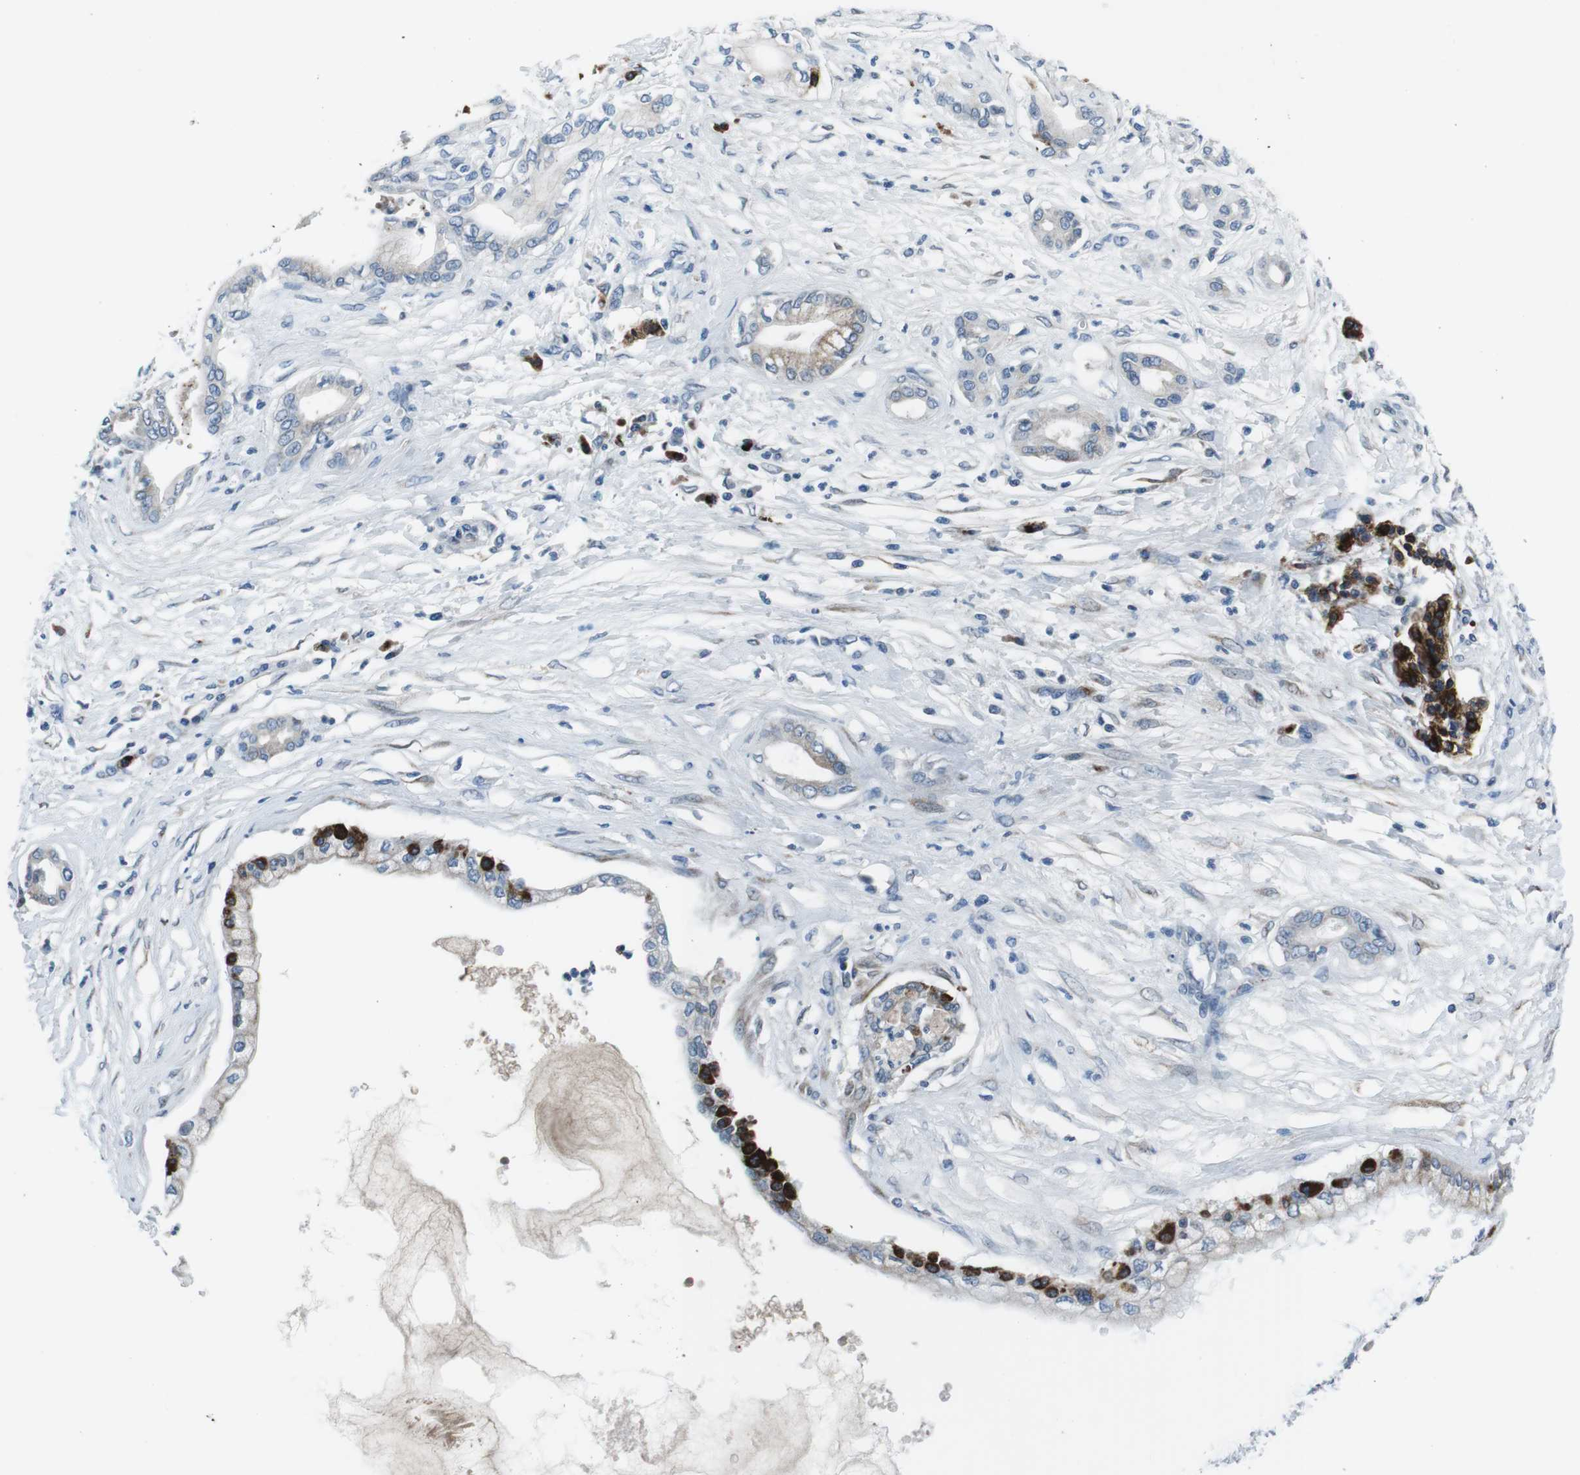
{"staining": {"intensity": "negative", "quantity": "none", "location": "none"}, "tissue": "pancreatic cancer", "cell_type": "Tumor cells", "image_type": "cancer", "snomed": [{"axis": "morphology", "description": "Adenocarcinoma, NOS"}, {"axis": "topography", "description": "Pancreas"}], "caption": "Immunohistochemistry image of pancreatic cancer (adenocarcinoma) stained for a protein (brown), which exhibits no positivity in tumor cells.", "gene": "NUCB2", "patient": {"sex": "male", "age": 56}}